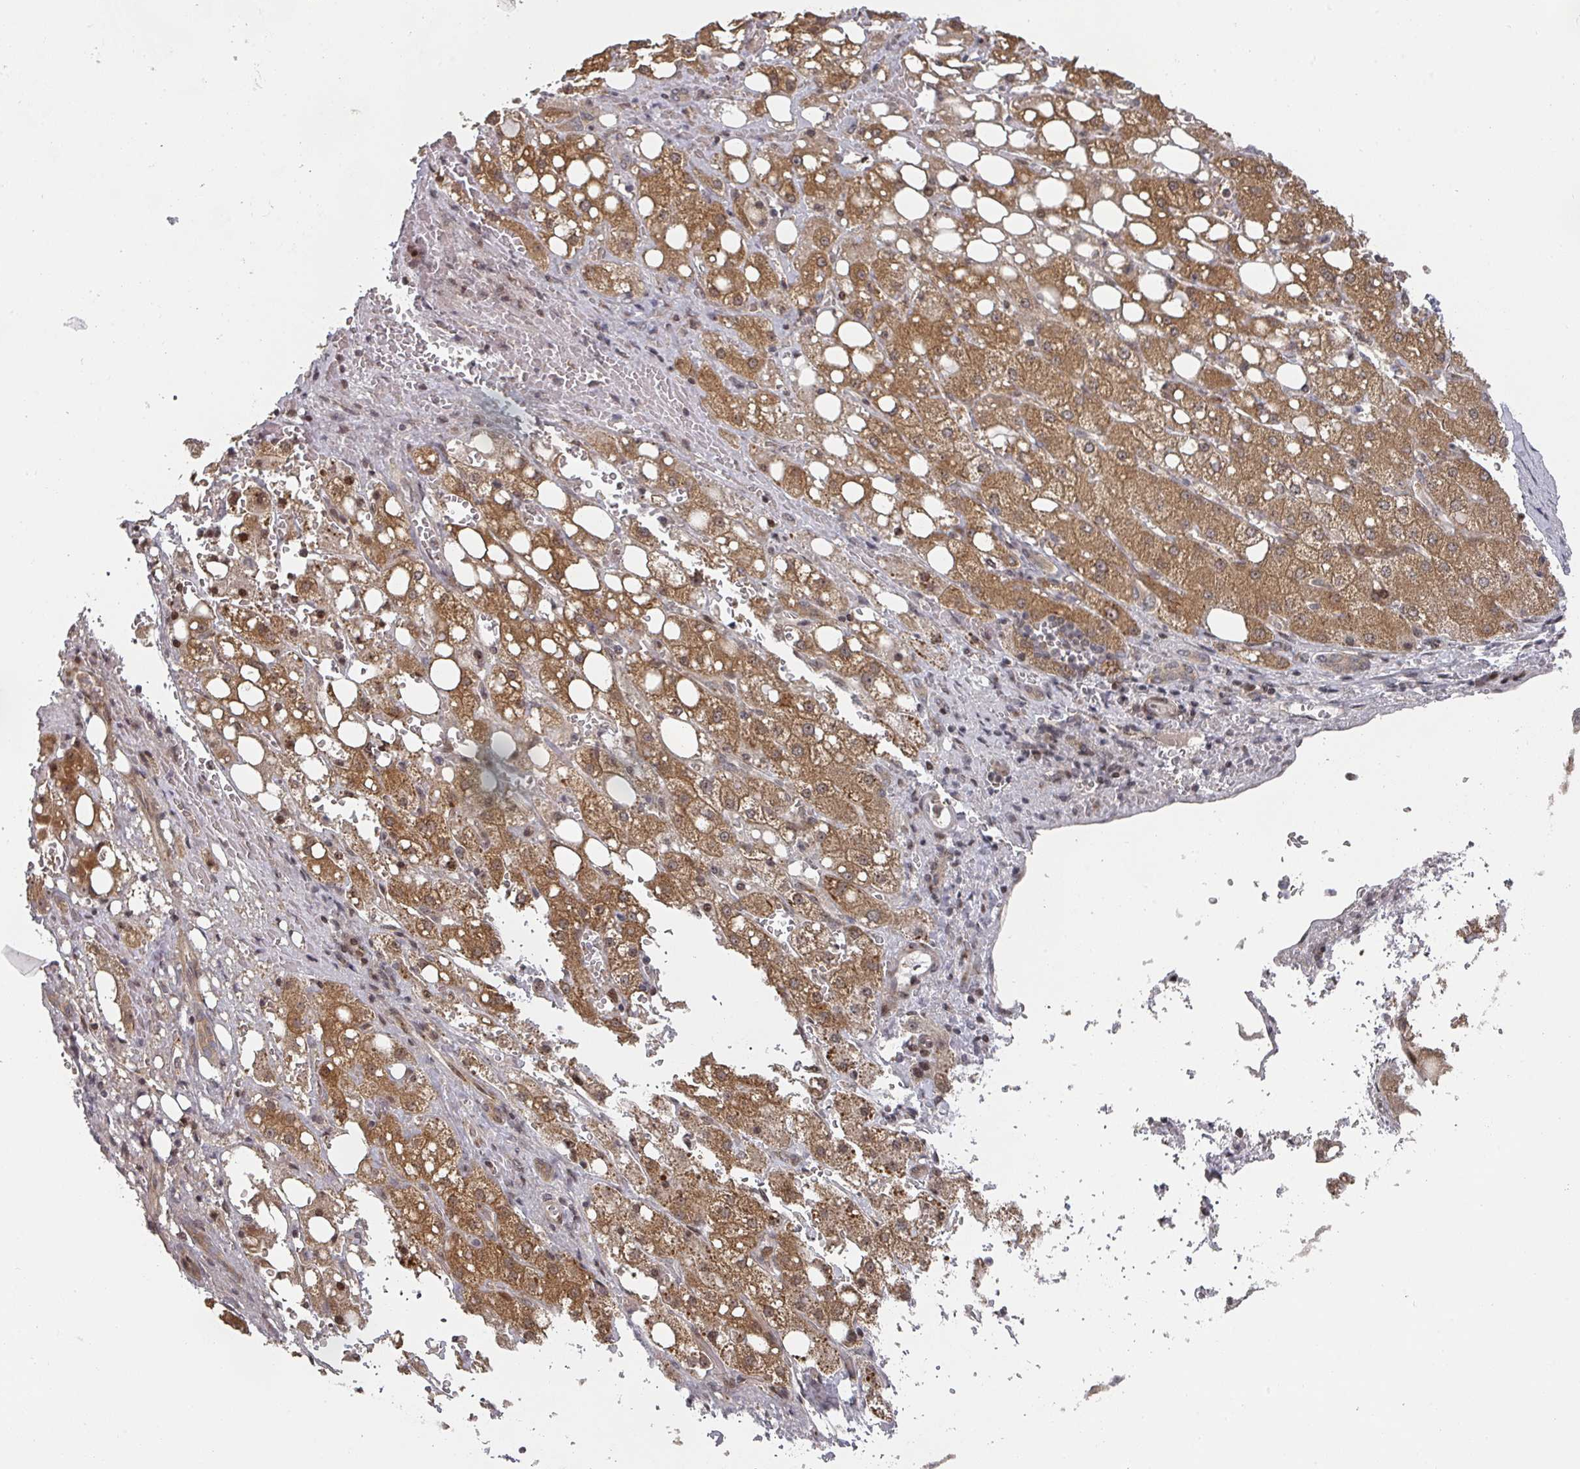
{"staining": {"intensity": "moderate", "quantity": ">75%", "location": "cytoplasmic/membranous"}, "tissue": "liver cancer", "cell_type": "Tumor cells", "image_type": "cancer", "snomed": [{"axis": "morphology", "description": "Carcinoma, Hepatocellular, NOS"}, {"axis": "topography", "description": "Liver"}], "caption": "Hepatocellular carcinoma (liver) tissue shows moderate cytoplasmic/membranous staining in about >75% of tumor cells, visualized by immunohistochemistry.", "gene": "KIF1C", "patient": {"sex": "male", "age": 80}}